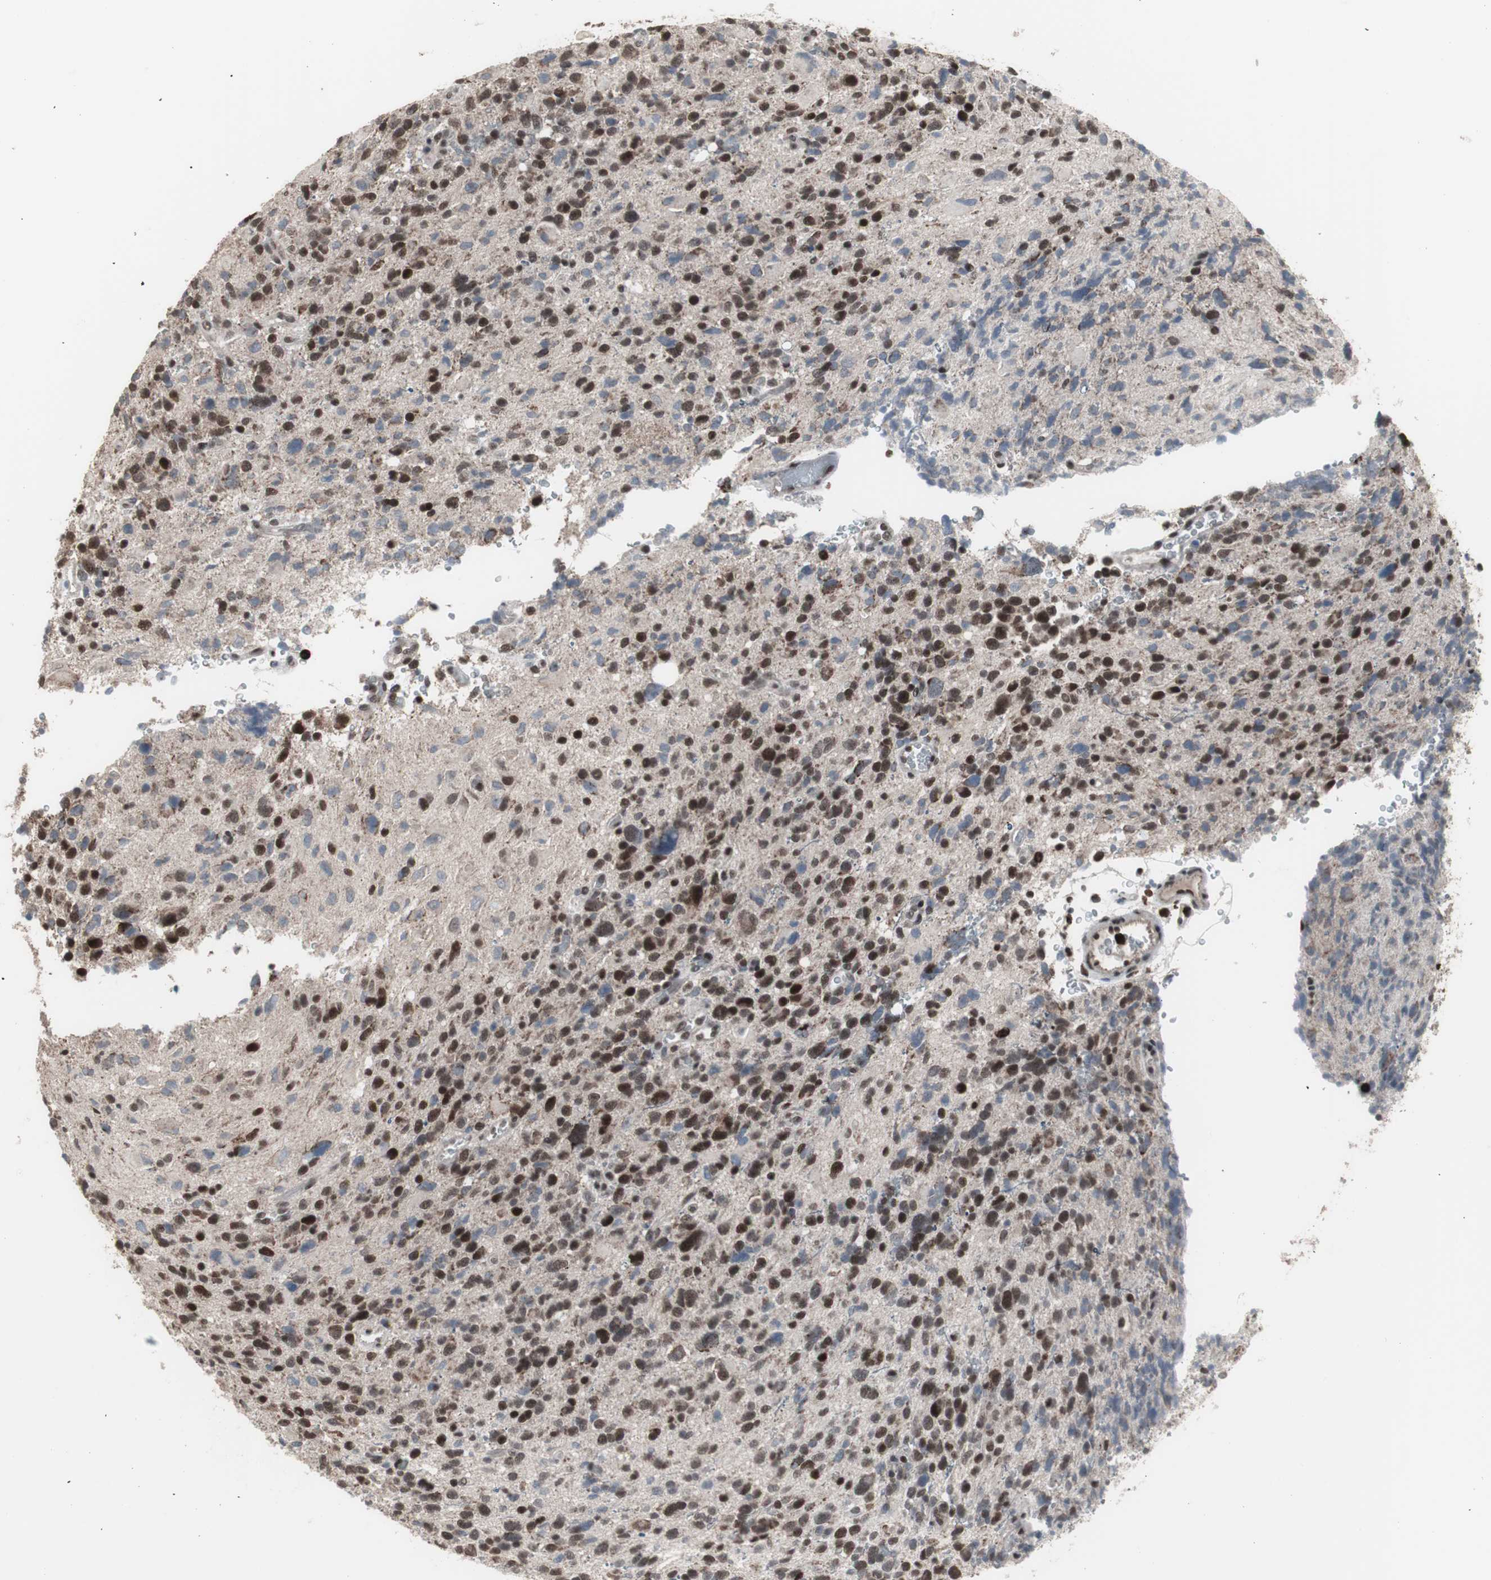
{"staining": {"intensity": "strong", "quantity": "25%-75%", "location": "nuclear"}, "tissue": "glioma", "cell_type": "Tumor cells", "image_type": "cancer", "snomed": [{"axis": "morphology", "description": "Glioma, malignant, High grade"}, {"axis": "topography", "description": "Brain"}], "caption": "IHC histopathology image of neoplastic tissue: human glioma stained using immunohistochemistry demonstrates high levels of strong protein expression localized specifically in the nuclear of tumor cells, appearing as a nuclear brown color.", "gene": "RXRA", "patient": {"sex": "male", "age": 48}}